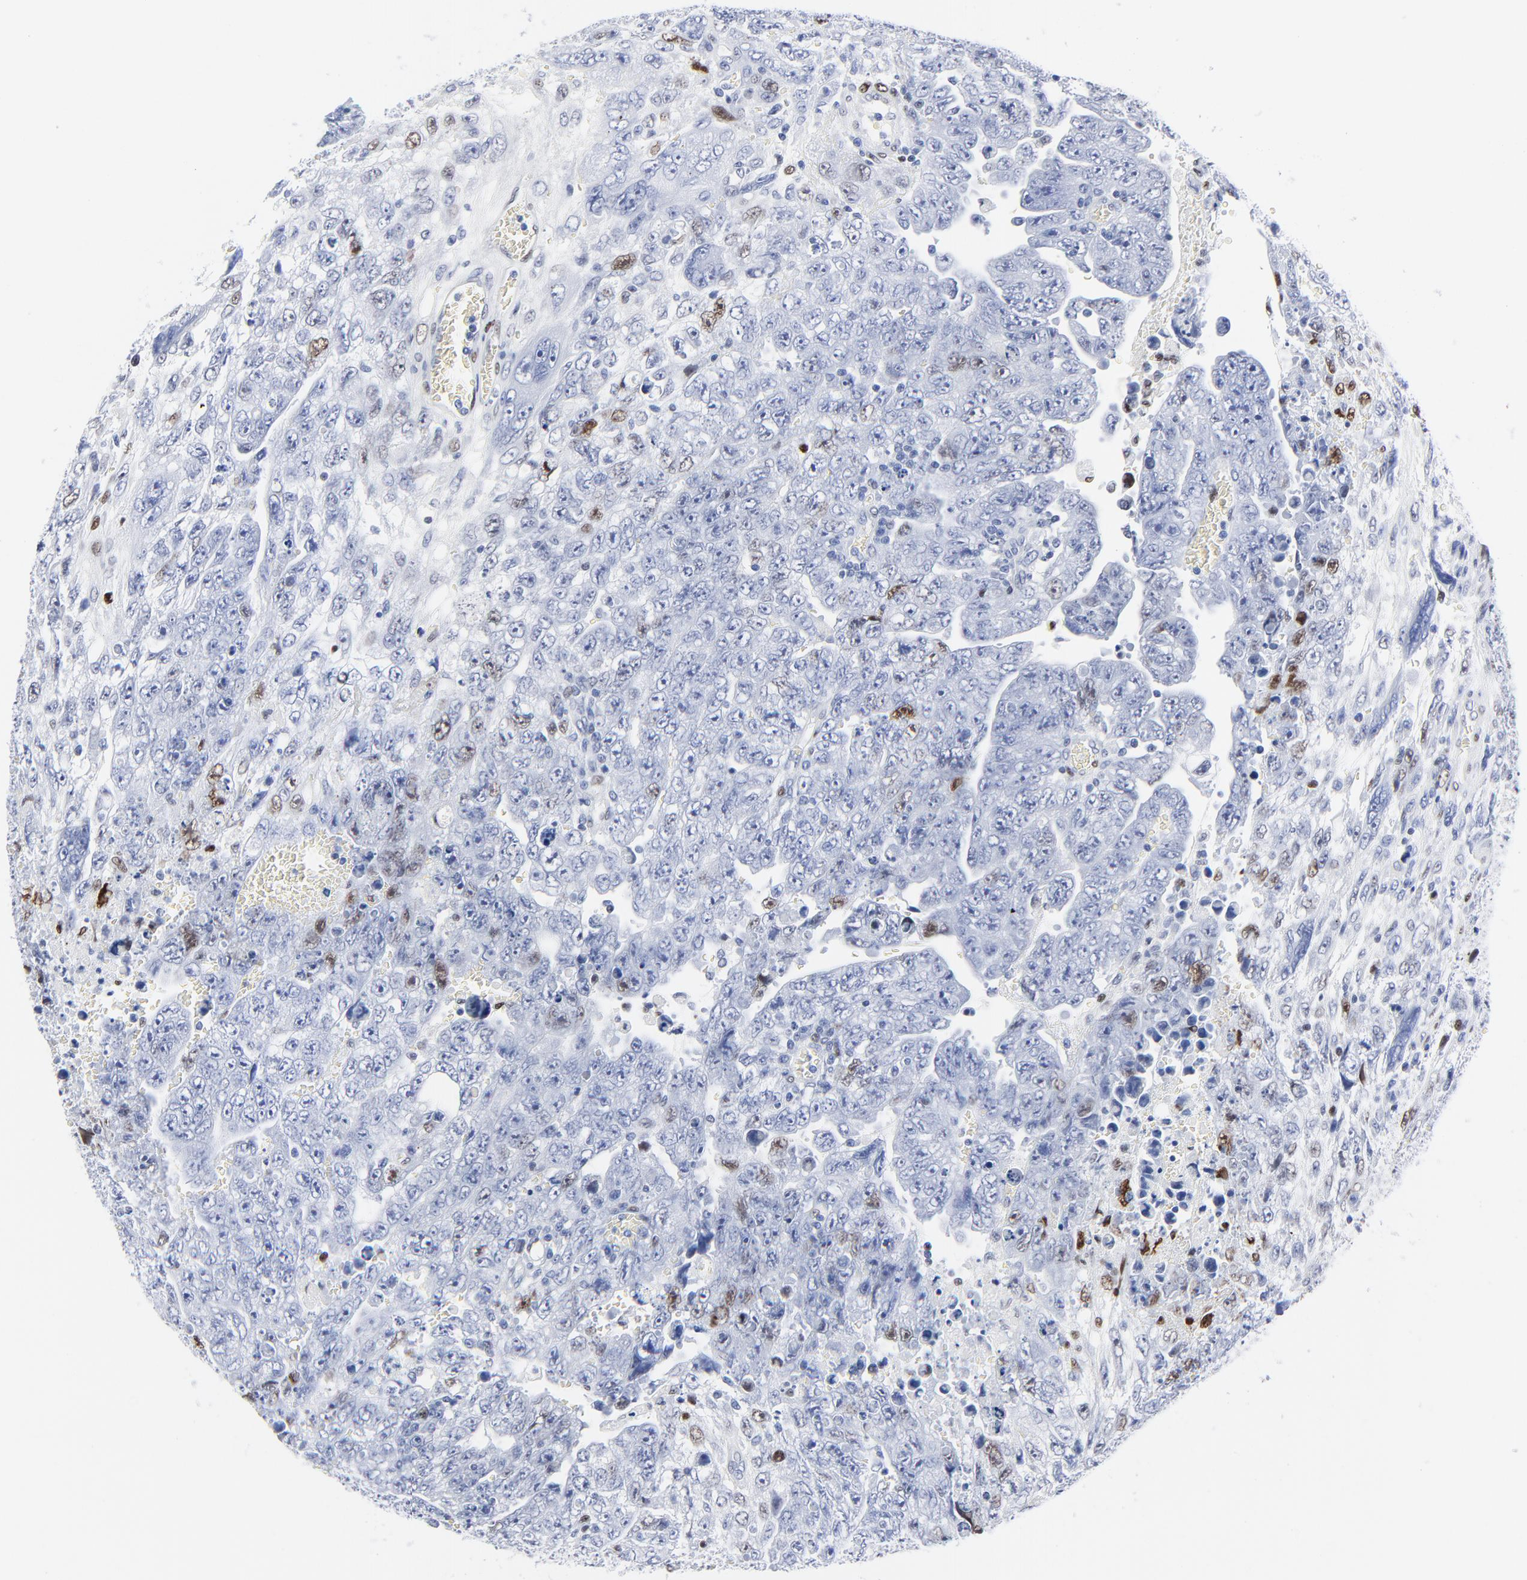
{"staining": {"intensity": "moderate", "quantity": "<25%", "location": "nuclear"}, "tissue": "testis cancer", "cell_type": "Tumor cells", "image_type": "cancer", "snomed": [{"axis": "morphology", "description": "Carcinoma, Embryonal, NOS"}, {"axis": "topography", "description": "Testis"}], "caption": "Protein staining demonstrates moderate nuclear staining in about <25% of tumor cells in testis cancer.", "gene": "JUN", "patient": {"sex": "male", "age": 28}}